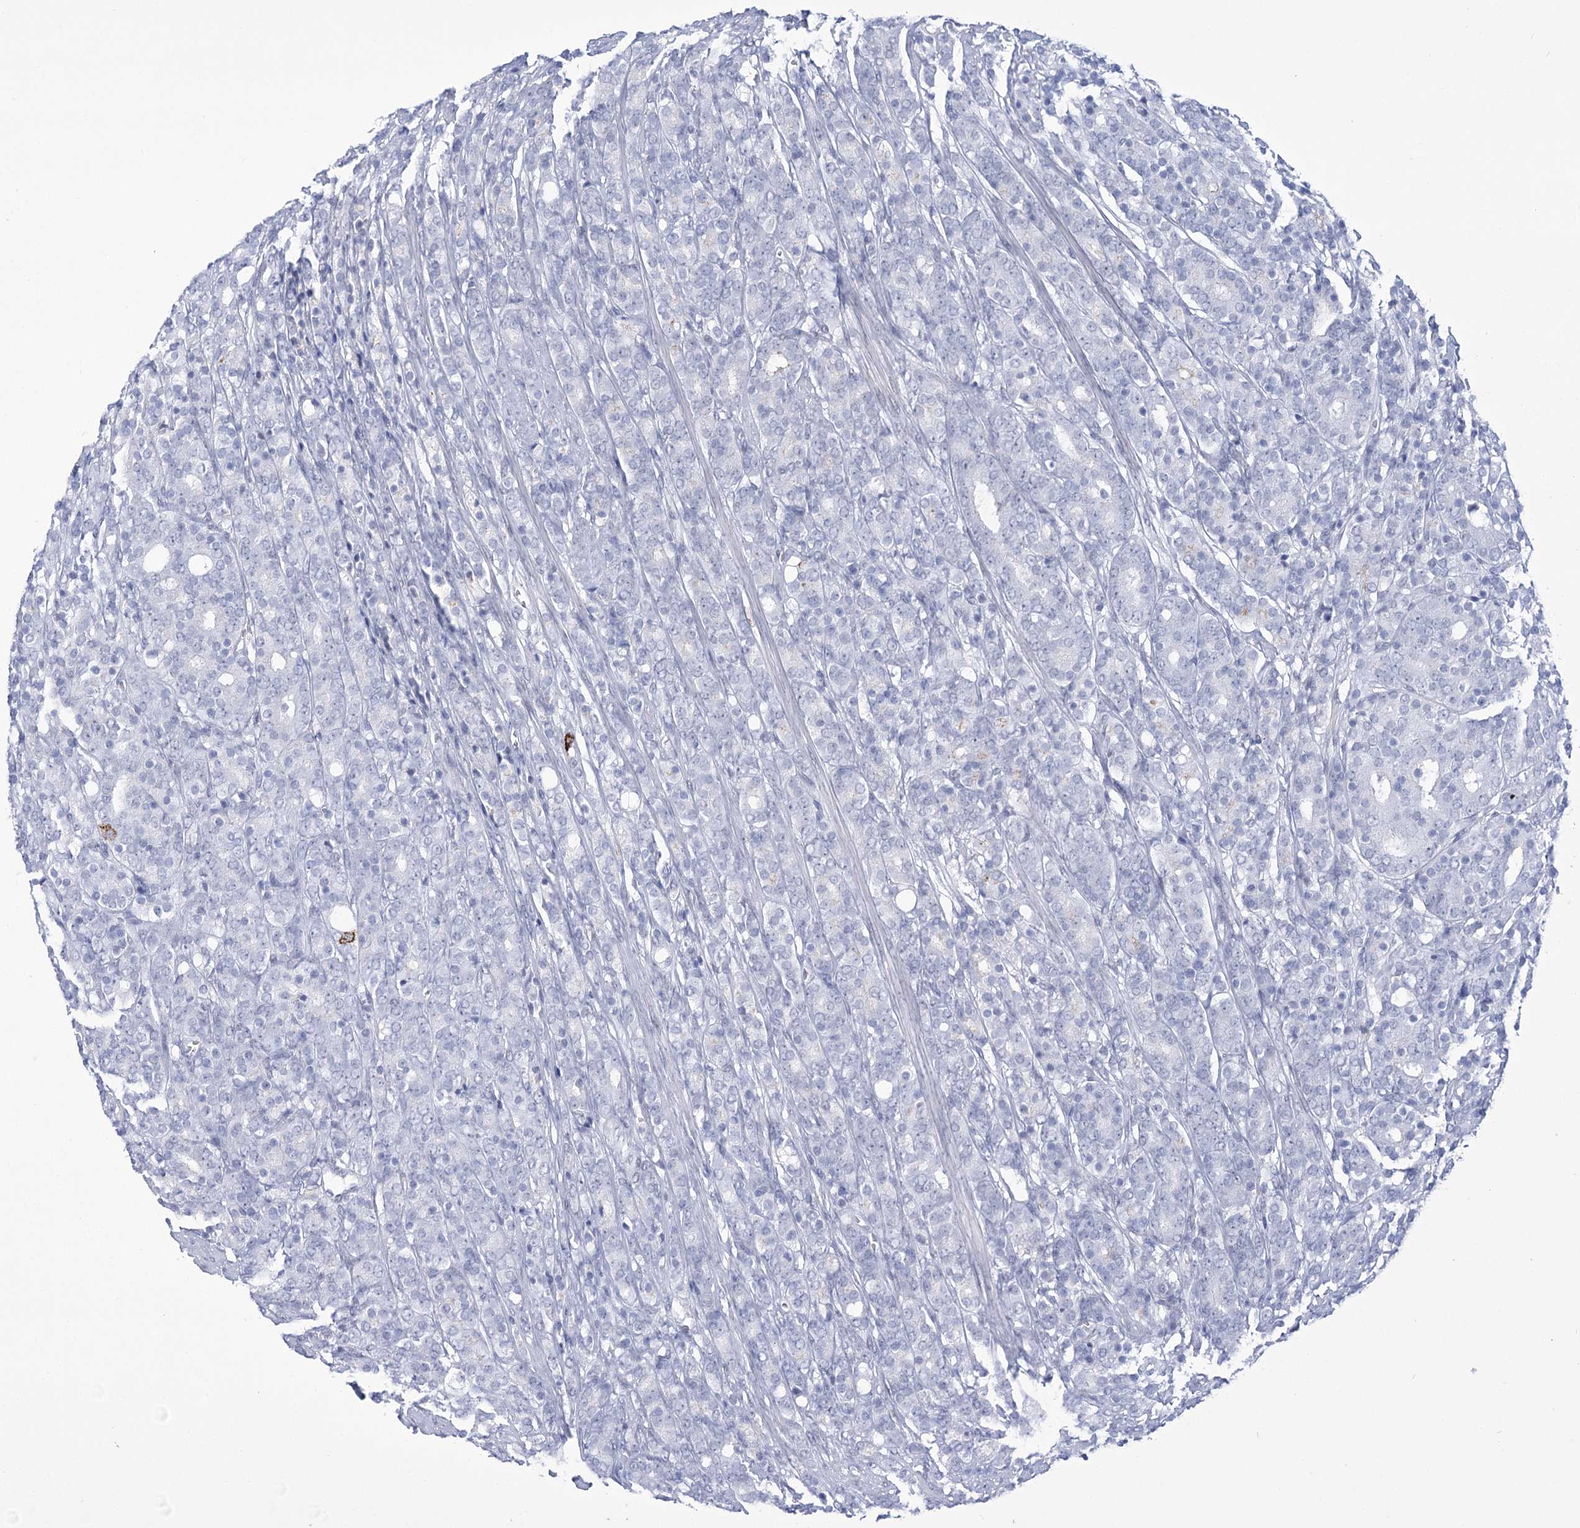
{"staining": {"intensity": "negative", "quantity": "none", "location": "none"}, "tissue": "prostate cancer", "cell_type": "Tumor cells", "image_type": "cancer", "snomed": [{"axis": "morphology", "description": "Adenocarcinoma, High grade"}, {"axis": "topography", "description": "Prostate"}], "caption": "An immunohistochemistry photomicrograph of adenocarcinoma (high-grade) (prostate) is shown. There is no staining in tumor cells of adenocarcinoma (high-grade) (prostate).", "gene": "HORMAD1", "patient": {"sex": "male", "age": 62}}